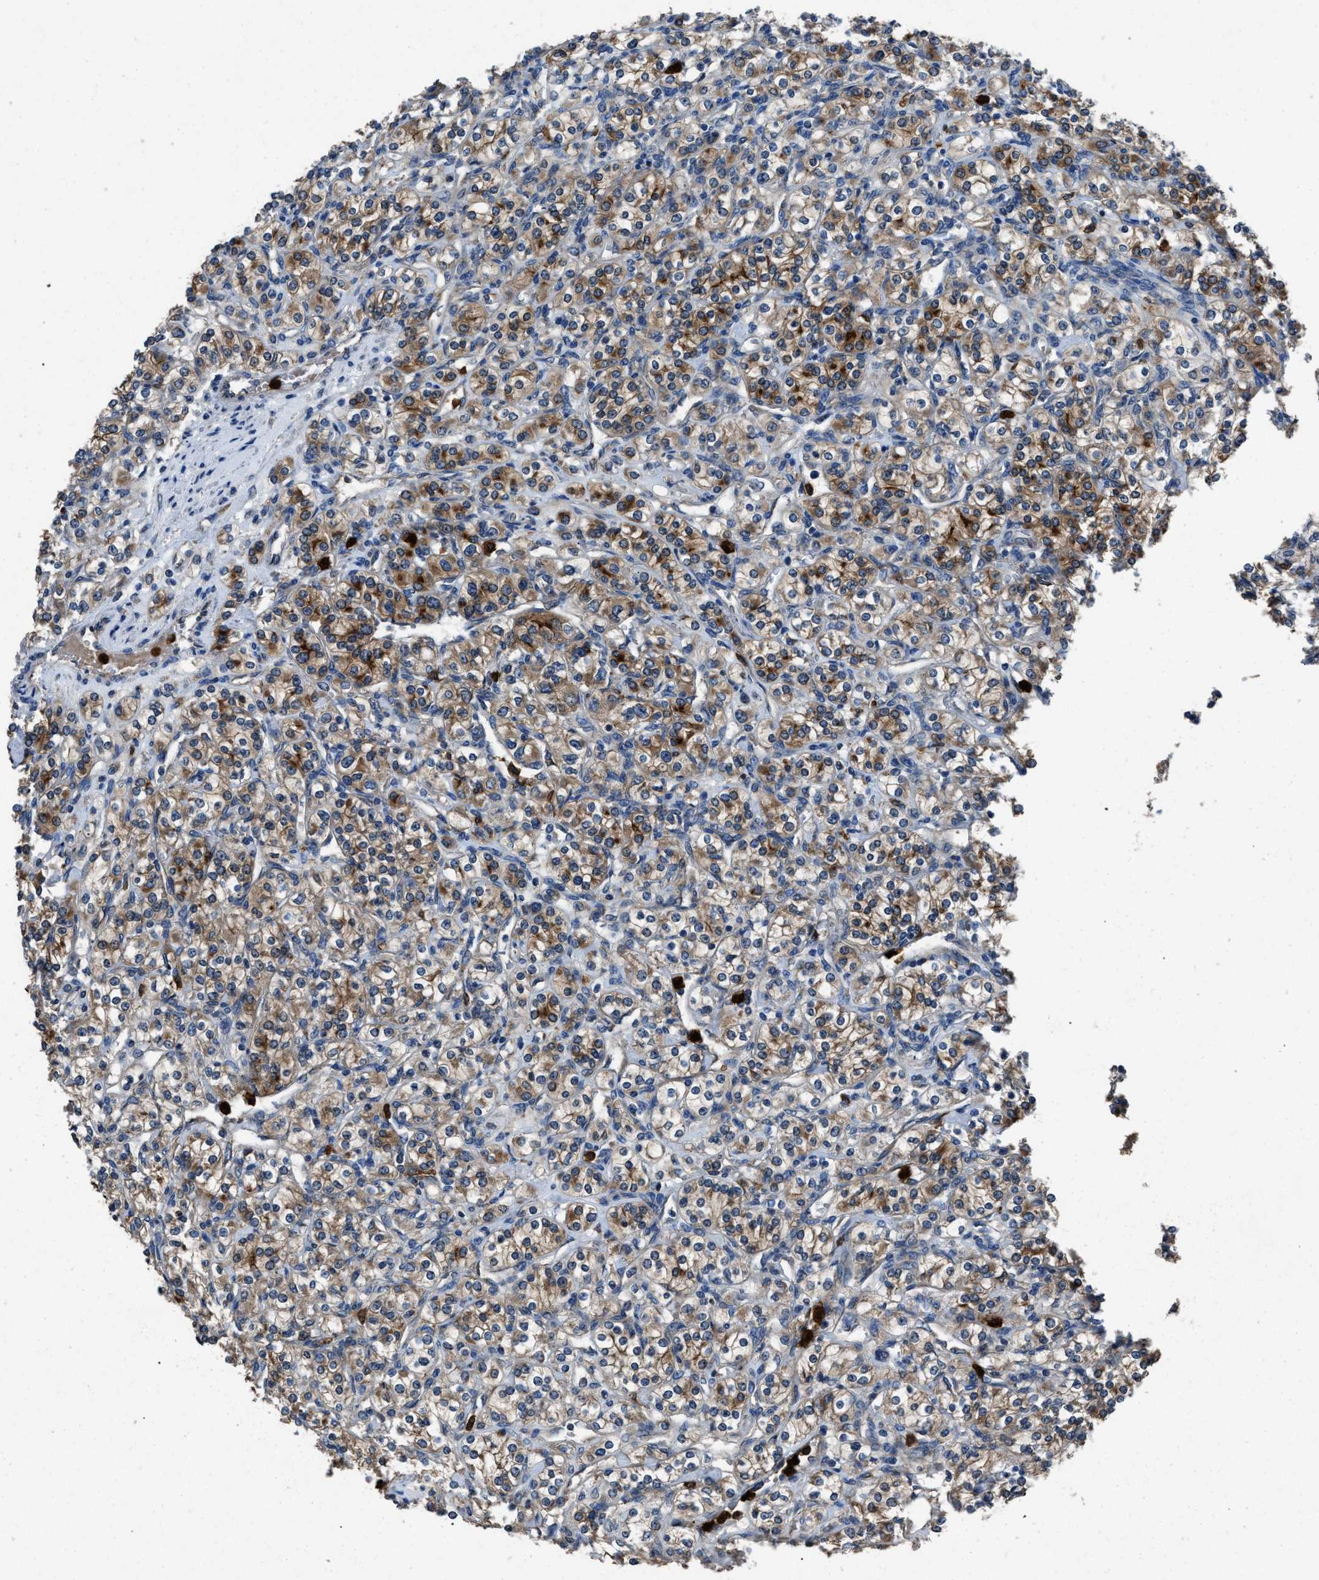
{"staining": {"intensity": "moderate", "quantity": ">75%", "location": "cytoplasmic/membranous"}, "tissue": "renal cancer", "cell_type": "Tumor cells", "image_type": "cancer", "snomed": [{"axis": "morphology", "description": "Adenocarcinoma, NOS"}, {"axis": "topography", "description": "Kidney"}], "caption": "This is an image of IHC staining of renal adenocarcinoma, which shows moderate expression in the cytoplasmic/membranous of tumor cells.", "gene": "ANGPT1", "patient": {"sex": "male", "age": 77}}